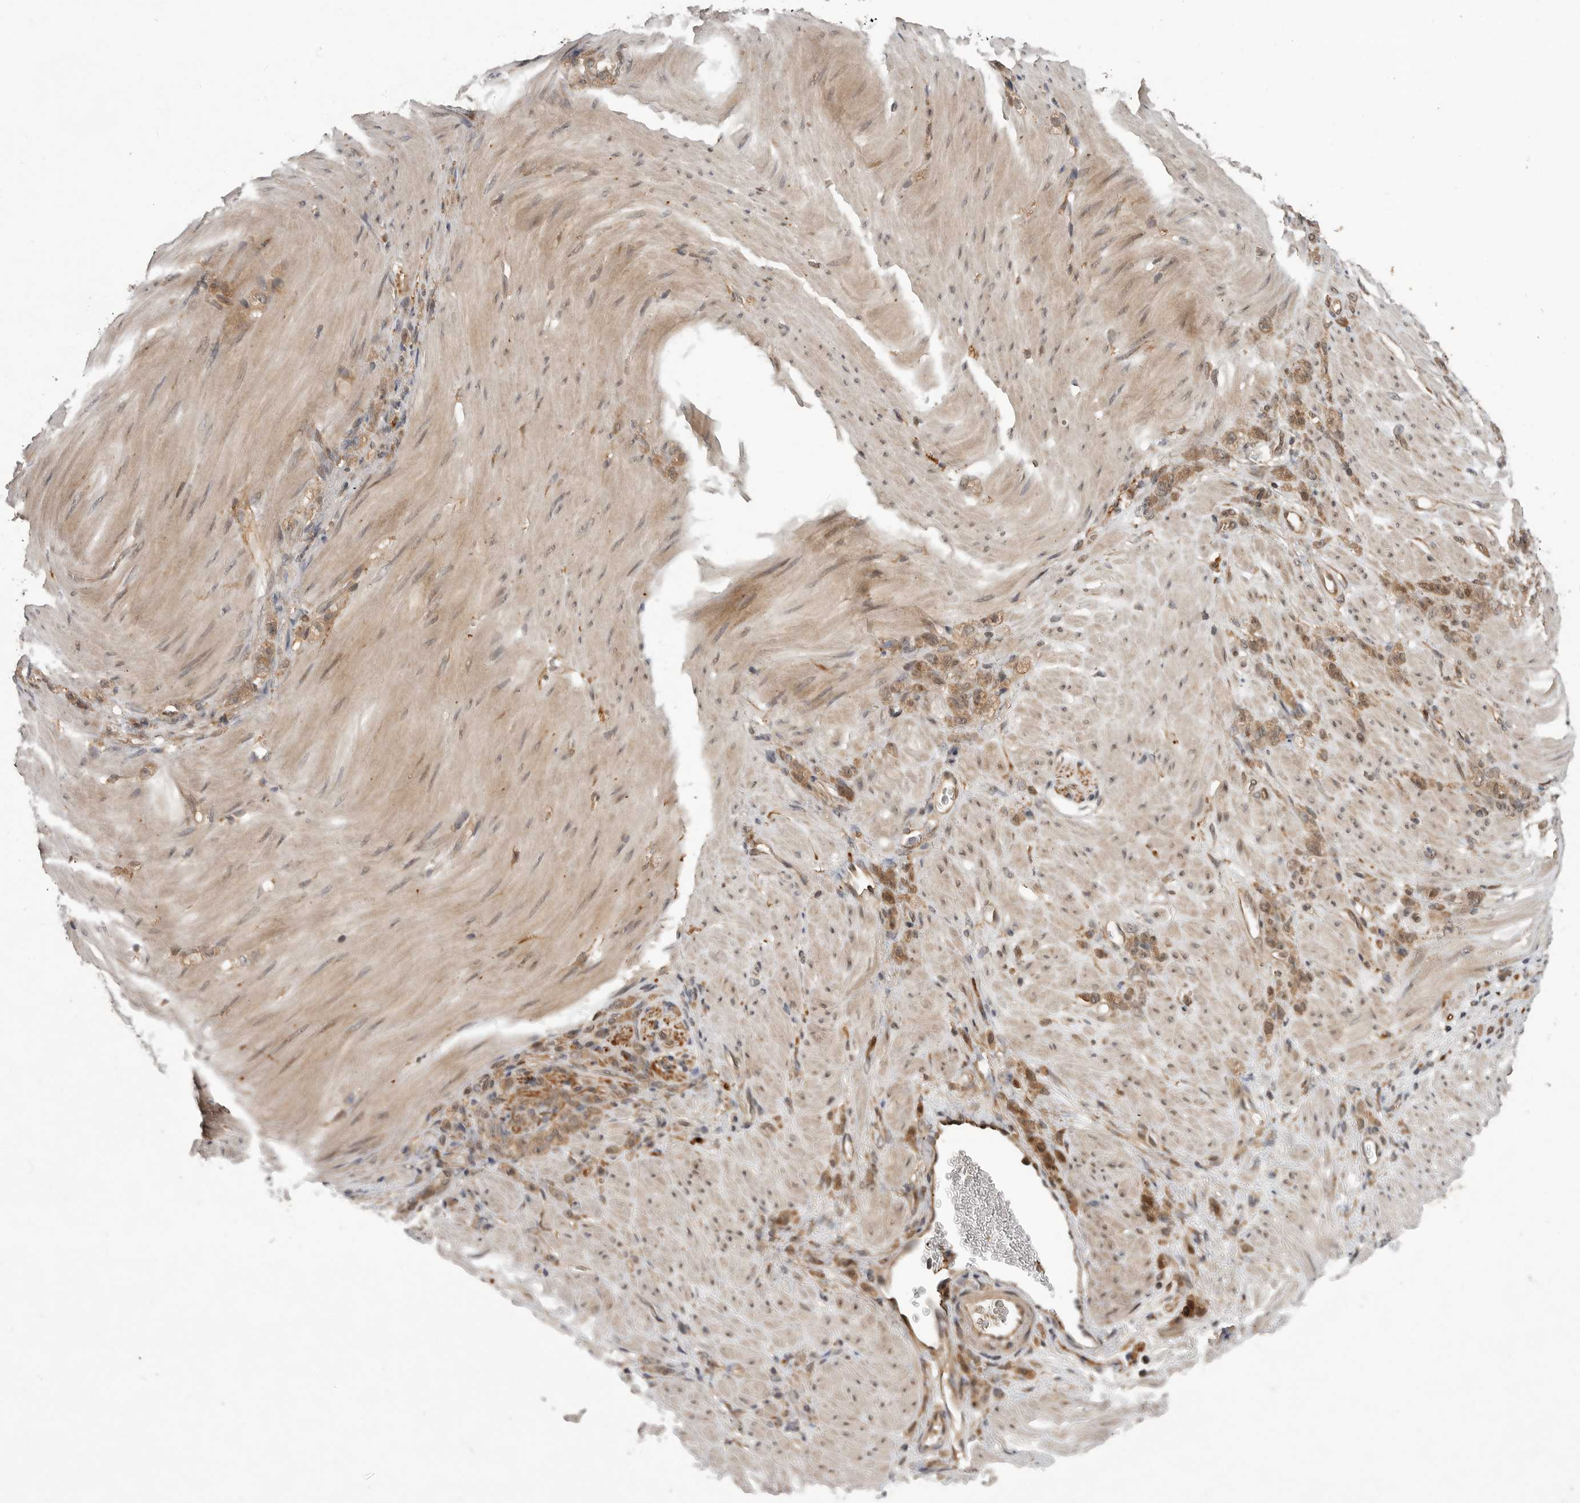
{"staining": {"intensity": "moderate", "quantity": ">75%", "location": "cytoplasmic/membranous"}, "tissue": "stomach cancer", "cell_type": "Tumor cells", "image_type": "cancer", "snomed": [{"axis": "morphology", "description": "Normal tissue, NOS"}, {"axis": "morphology", "description": "Adenocarcinoma, NOS"}, {"axis": "topography", "description": "Stomach"}], "caption": "Immunohistochemistry (DAB) staining of adenocarcinoma (stomach) shows moderate cytoplasmic/membranous protein expression in about >75% of tumor cells. Using DAB (3,3'-diaminobenzidine) (brown) and hematoxylin (blue) stains, captured at high magnification using brightfield microscopy.", "gene": "OSBPL9", "patient": {"sex": "male", "age": 82}}